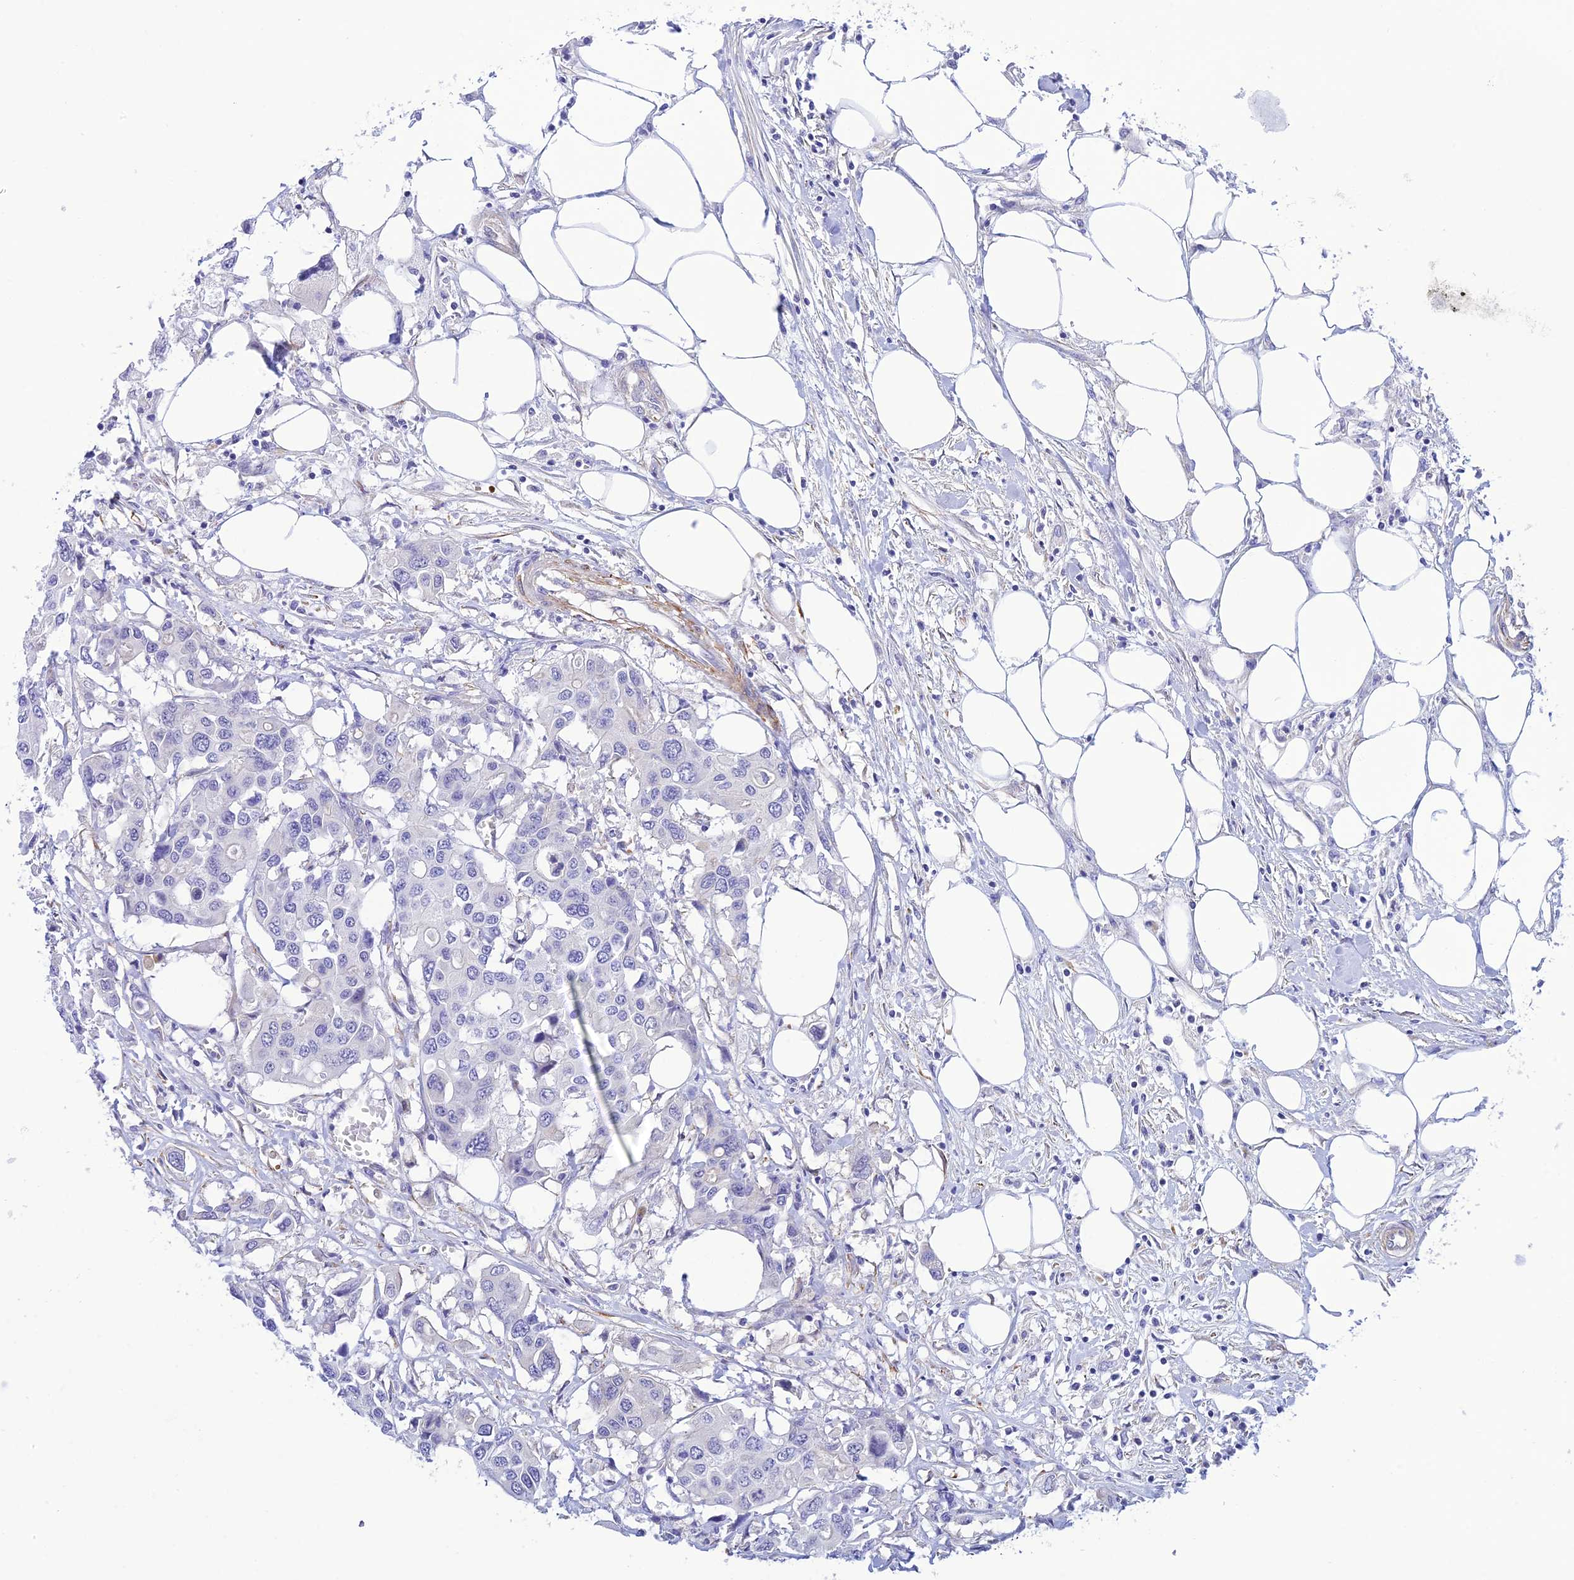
{"staining": {"intensity": "negative", "quantity": "none", "location": "none"}, "tissue": "colorectal cancer", "cell_type": "Tumor cells", "image_type": "cancer", "snomed": [{"axis": "morphology", "description": "Adenocarcinoma, NOS"}, {"axis": "topography", "description": "Colon"}], "caption": "A high-resolution photomicrograph shows immunohistochemistry (IHC) staining of colorectal adenocarcinoma, which reveals no significant positivity in tumor cells. Brightfield microscopy of immunohistochemistry stained with DAB (brown) and hematoxylin (blue), captured at high magnification.", "gene": "ZDHHC16", "patient": {"sex": "male", "age": 77}}